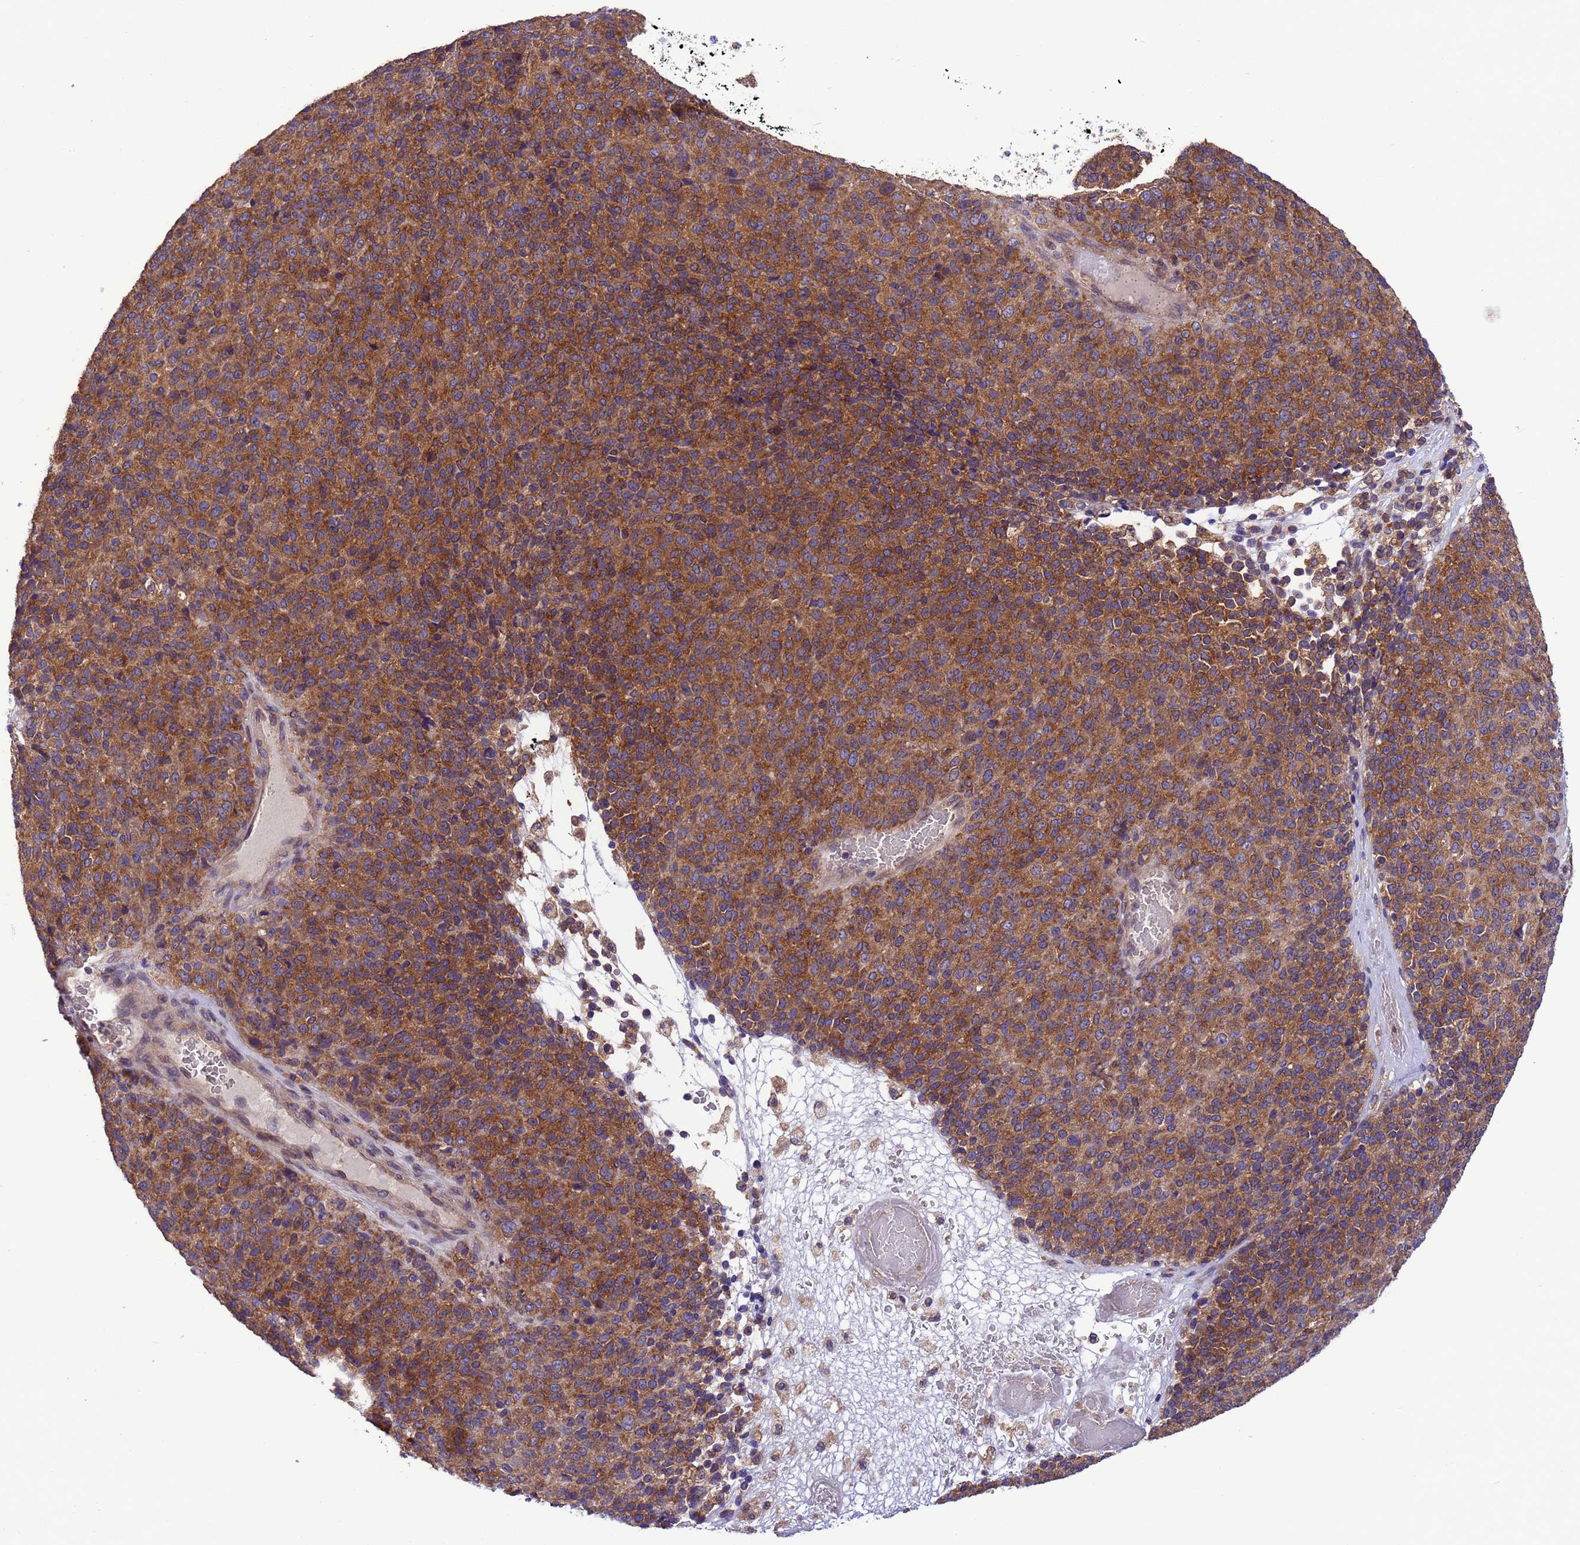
{"staining": {"intensity": "strong", "quantity": ">75%", "location": "cytoplasmic/membranous"}, "tissue": "melanoma", "cell_type": "Tumor cells", "image_type": "cancer", "snomed": [{"axis": "morphology", "description": "Malignant melanoma, Metastatic site"}, {"axis": "topography", "description": "Brain"}], "caption": "Immunohistochemistry (DAB (3,3'-diaminobenzidine)) staining of human malignant melanoma (metastatic site) shows strong cytoplasmic/membranous protein expression in about >75% of tumor cells.", "gene": "ARHGAP12", "patient": {"sex": "female", "age": 56}}